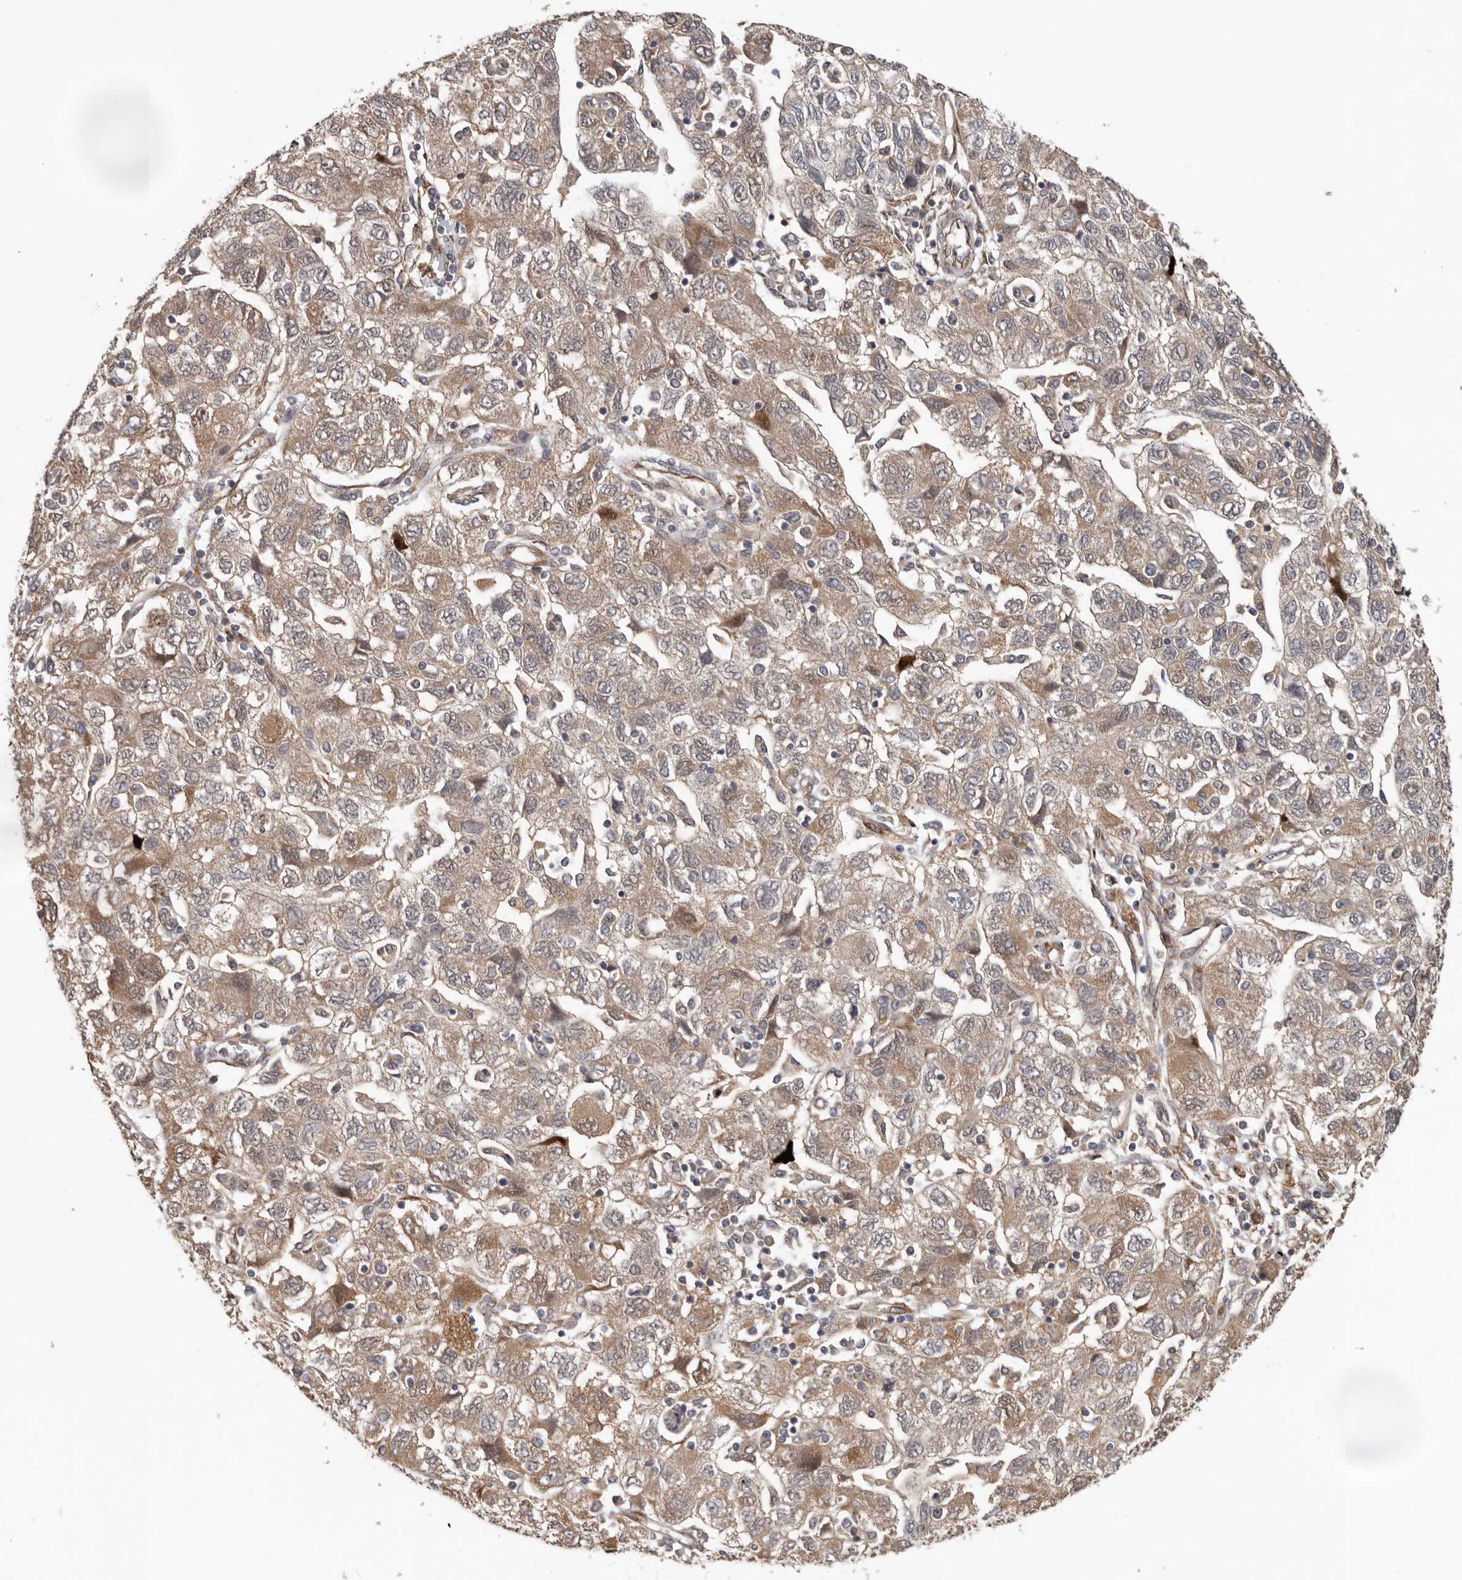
{"staining": {"intensity": "moderate", "quantity": ">75%", "location": "cytoplasmic/membranous"}, "tissue": "ovarian cancer", "cell_type": "Tumor cells", "image_type": "cancer", "snomed": [{"axis": "morphology", "description": "Carcinoma, NOS"}, {"axis": "morphology", "description": "Cystadenocarcinoma, serous, NOS"}, {"axis": "topography", "description": "Ovary"}], "caption": "Immunohistochemistry (IHC) (DAB (3,3'-diaminobenzidine)) staining of ovarian cancer (serous cystadenocarcinoma) reveals moderate cytoplasmic/membranous protein positivity in approximately >75% of tumor cells. Using DAB (brown) and hematoxylin (blue) stains, captured at high magnification using brightfield microscopy.", "gene": "MTF1", "patient": {"sex": "female", "age": 69}}